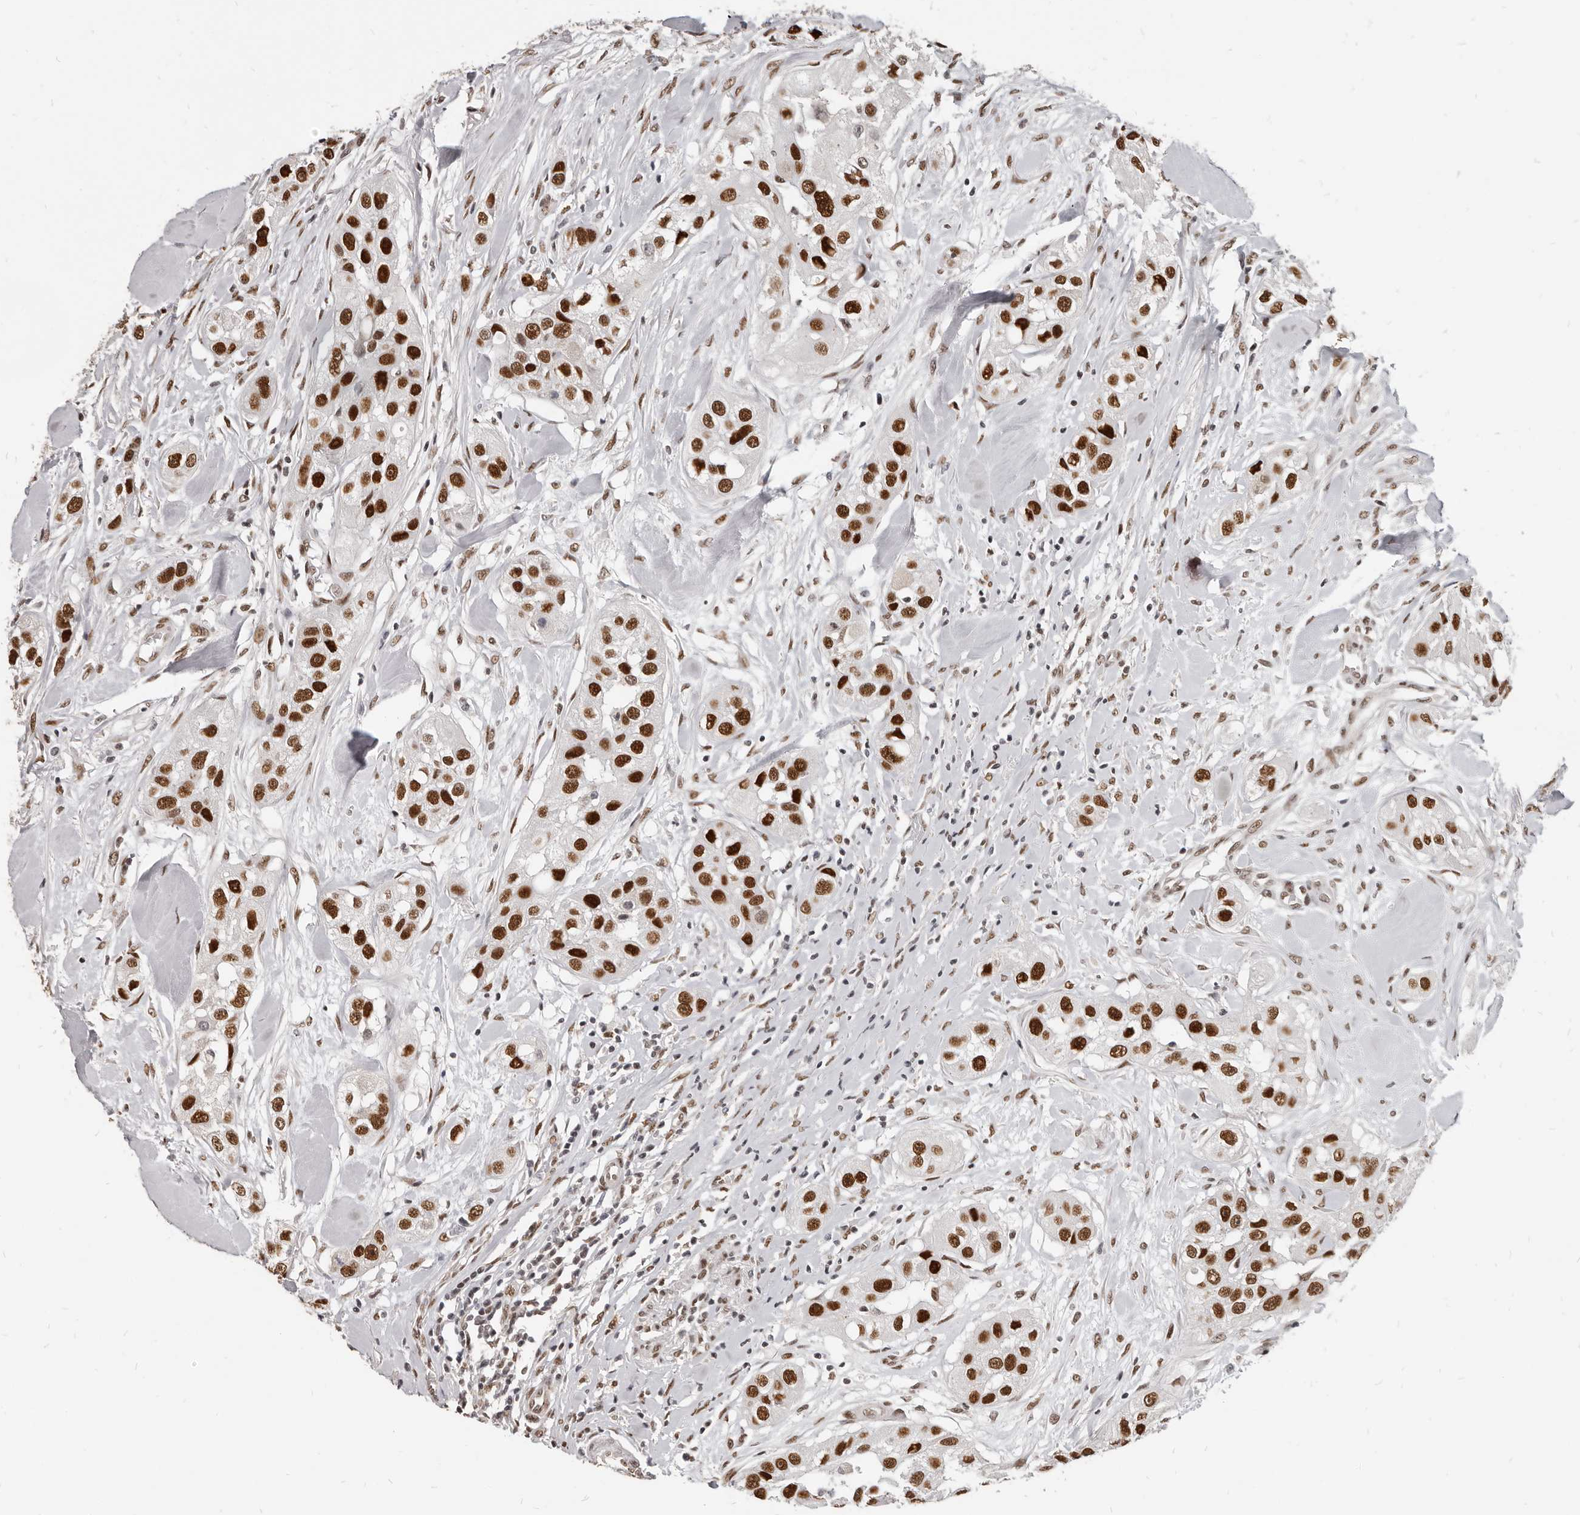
{"staining": {"intensity": "strong", "quantity": ">75%", "location": "nuclear"}, "tissue": "head and neck cancer", "cell_type": "Tumor cells", "image_type": "cancer", "snomed": [{"axis": "morphology", "description": "Normal tissue, NOS"}, {"axis": "morphology", "description": "Squamous cell carcinoma, NOS"}, {"axis": "topography", "description": "Skeletal muscle"}, {"axis": "topography", "description": "Head-Neck"}], "caption": "Human head and neck cancer (squamous cell carcinoma) stained with a brown dye displays strong nuclear positive positivity in about >75% of tumor cells.", "gene": "ATF5", "patient": {"sex": "male", "age": 51}}